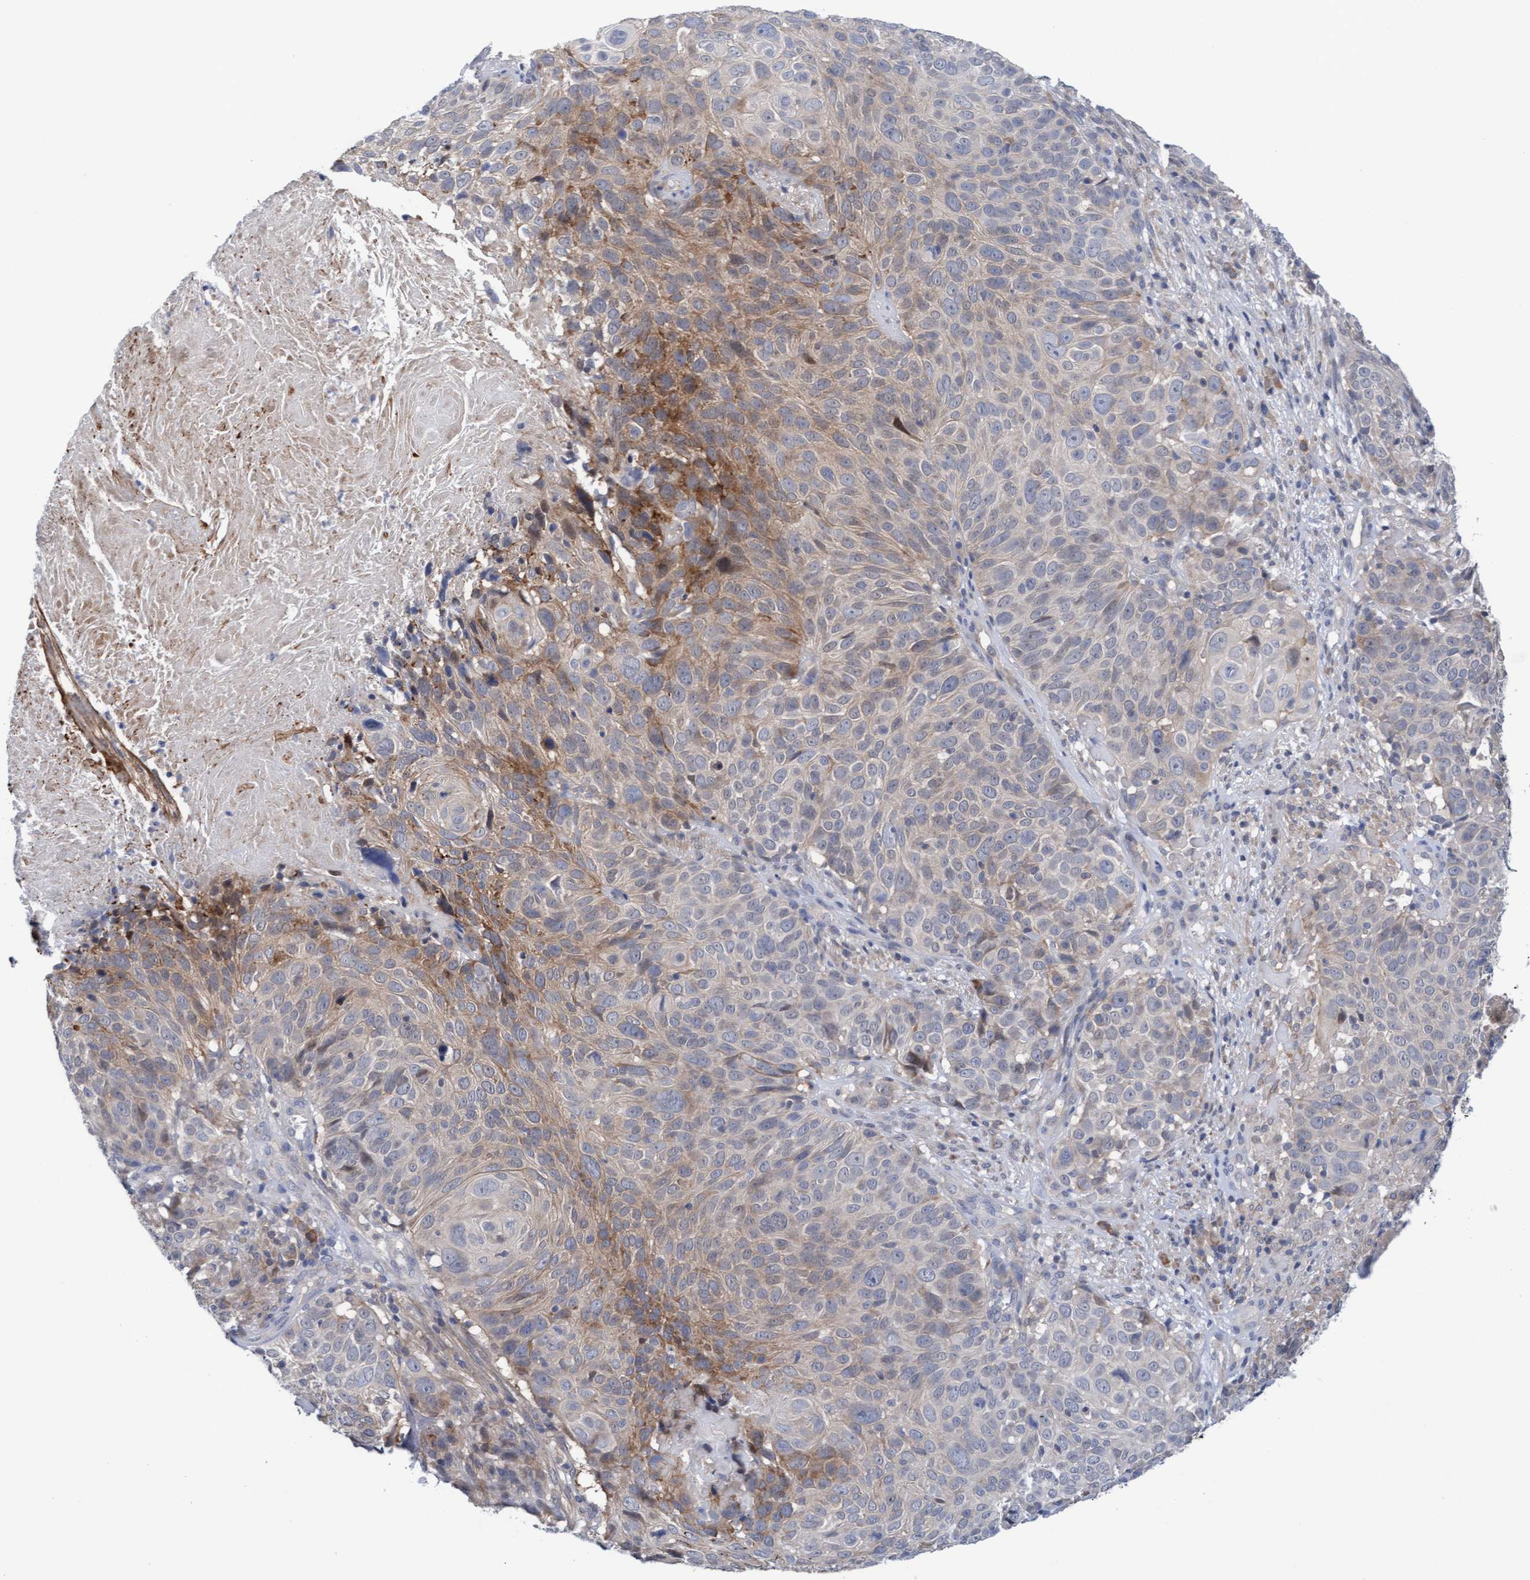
{"staining": {"intensity": "moderate", "quantity": "<25%", "location": "cytoplasmic/membranous"}, "tissue": "cervical cancer", "cell_type": "Tumor cells", "image_type": "cancer", "snomed": [{"axis": "morphology", "description": "Squamous cell carcinoma, NOS"}, {"axis": "topography", "description": "Cervix"}], "caption": "Cervical squamous cell carcinoma stained with DAB immunohistochemistry (IHC) reveals low levels of moderate cytoplasmic/membranous expression in about <25% of tumor cells.", "gene": "PLCD1", "patient": {"sex": "female", "age": 74}}